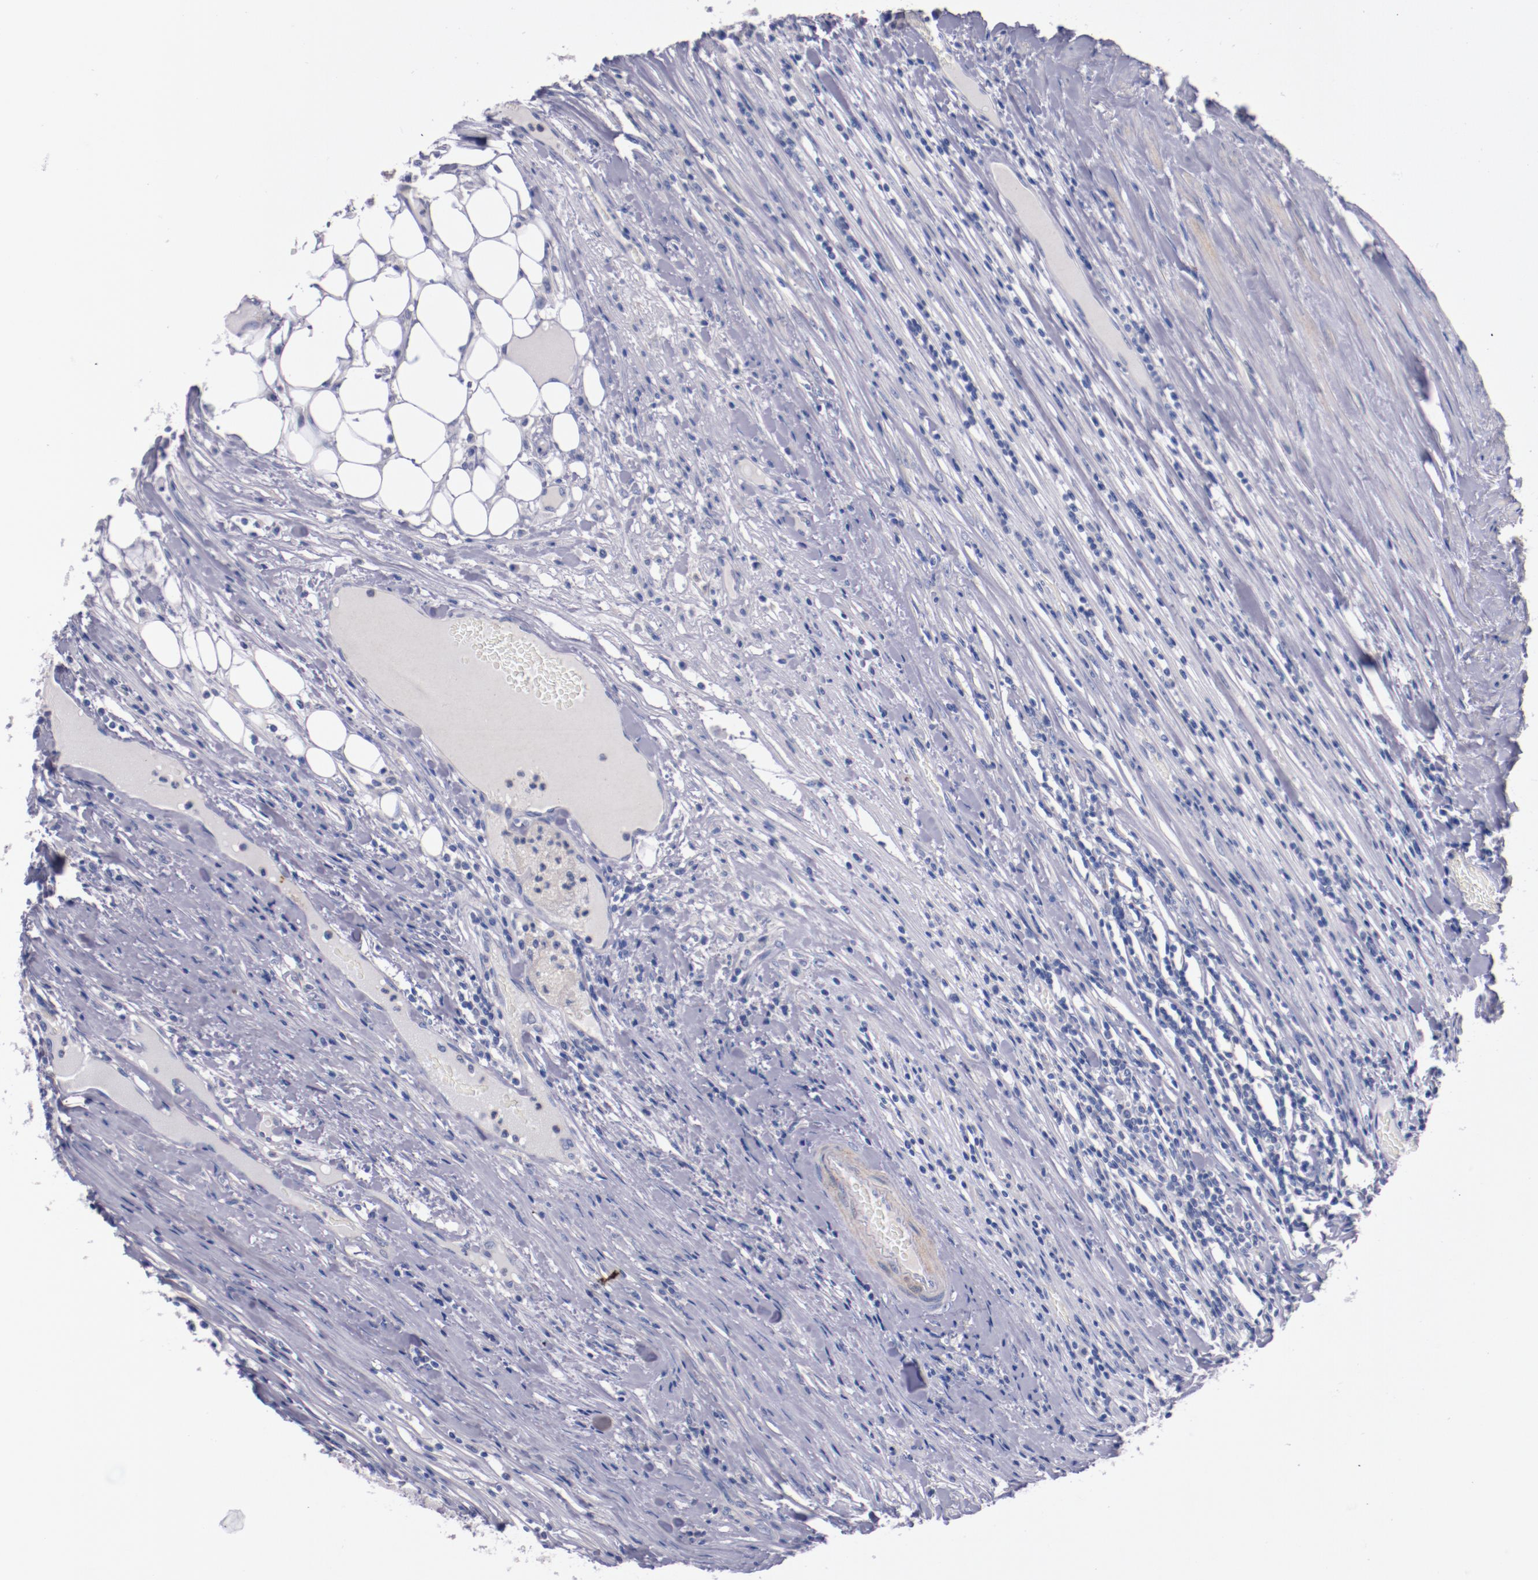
{"staining": {"intensity": "negative", "quantity": "none", "location": "none"}, "tissue": "colorectal cancer", "cell_type": "Tumor cells", "image_type": "cancer", "snomed": [{"axis": "morphology", "description": "Adenocarcinoma, NOS"}, {"axis": "topography", "description": "Colon"}], "caption": "High magnification brightfield microscopy of colorectal adenocarcinoma stained with DAB (brown) and counterstained with hematoxylin (blue): tumor cells show no significant staining.", "gene": "CNTNAP2", "patient": {"sex": "female", "age": 53}}